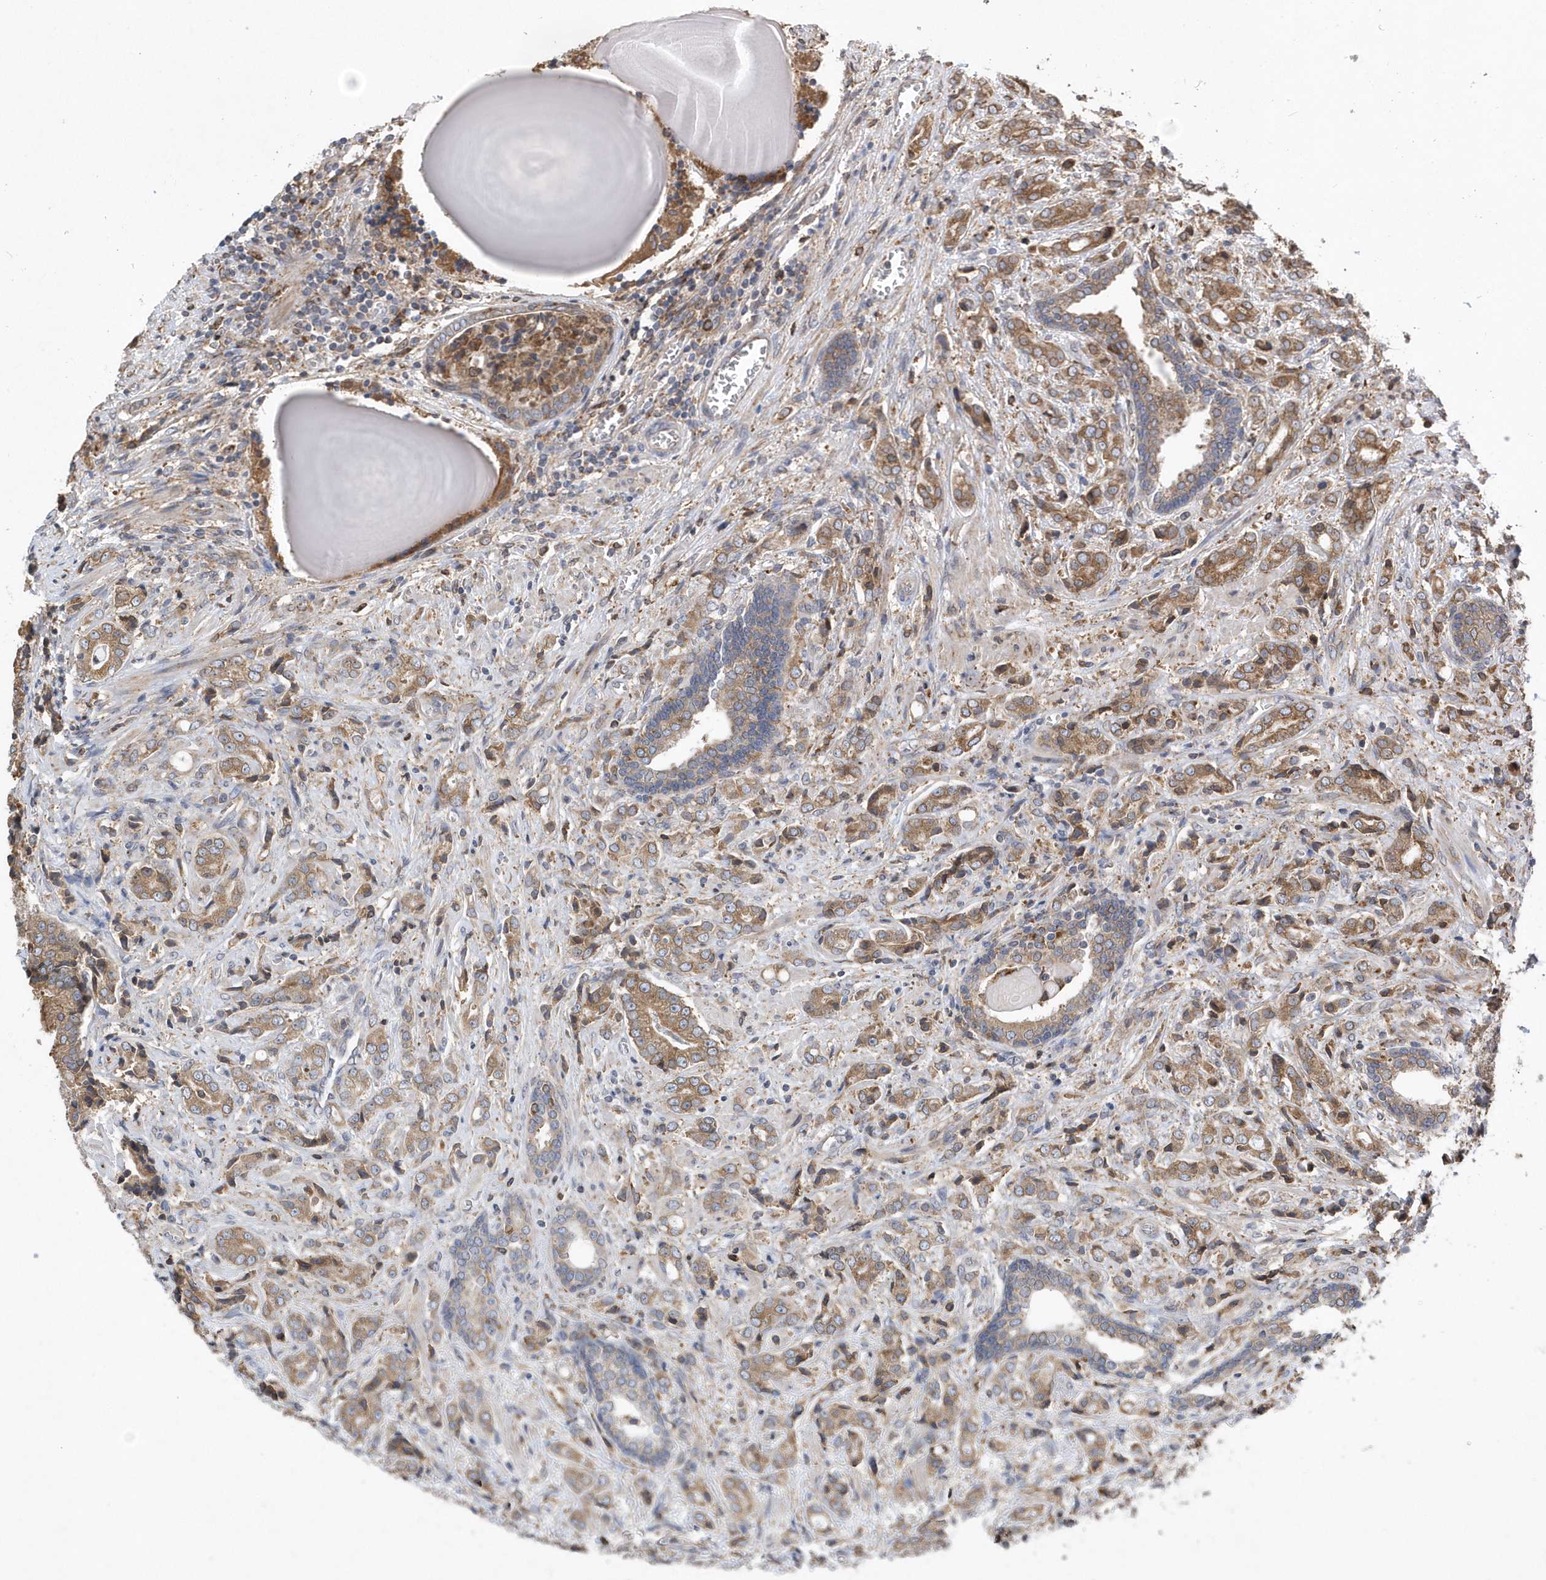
{"staining": {"intensity": "moderate", "quantity": ">75%", "location": "cytoplasmic/membranous"}, "tissue": "prostate cancer", "cell_type": "Tumor cells", "image_type": "cancer", "snomed": [{"axis": "morphology", "description": "Adenocarcinoma, High grade"}, {"axis": "topography", "description": "Prostate"}], "caption": "The image demonstrates a brown stain indicating the presence of a protein in the cytoplasmic/membranous of tumor cells in prostate cancer. (IHC, brightfield microscopy, high magnification).", "gene": "VAMP7", "patient": {"sex": "male", "age": 57}}